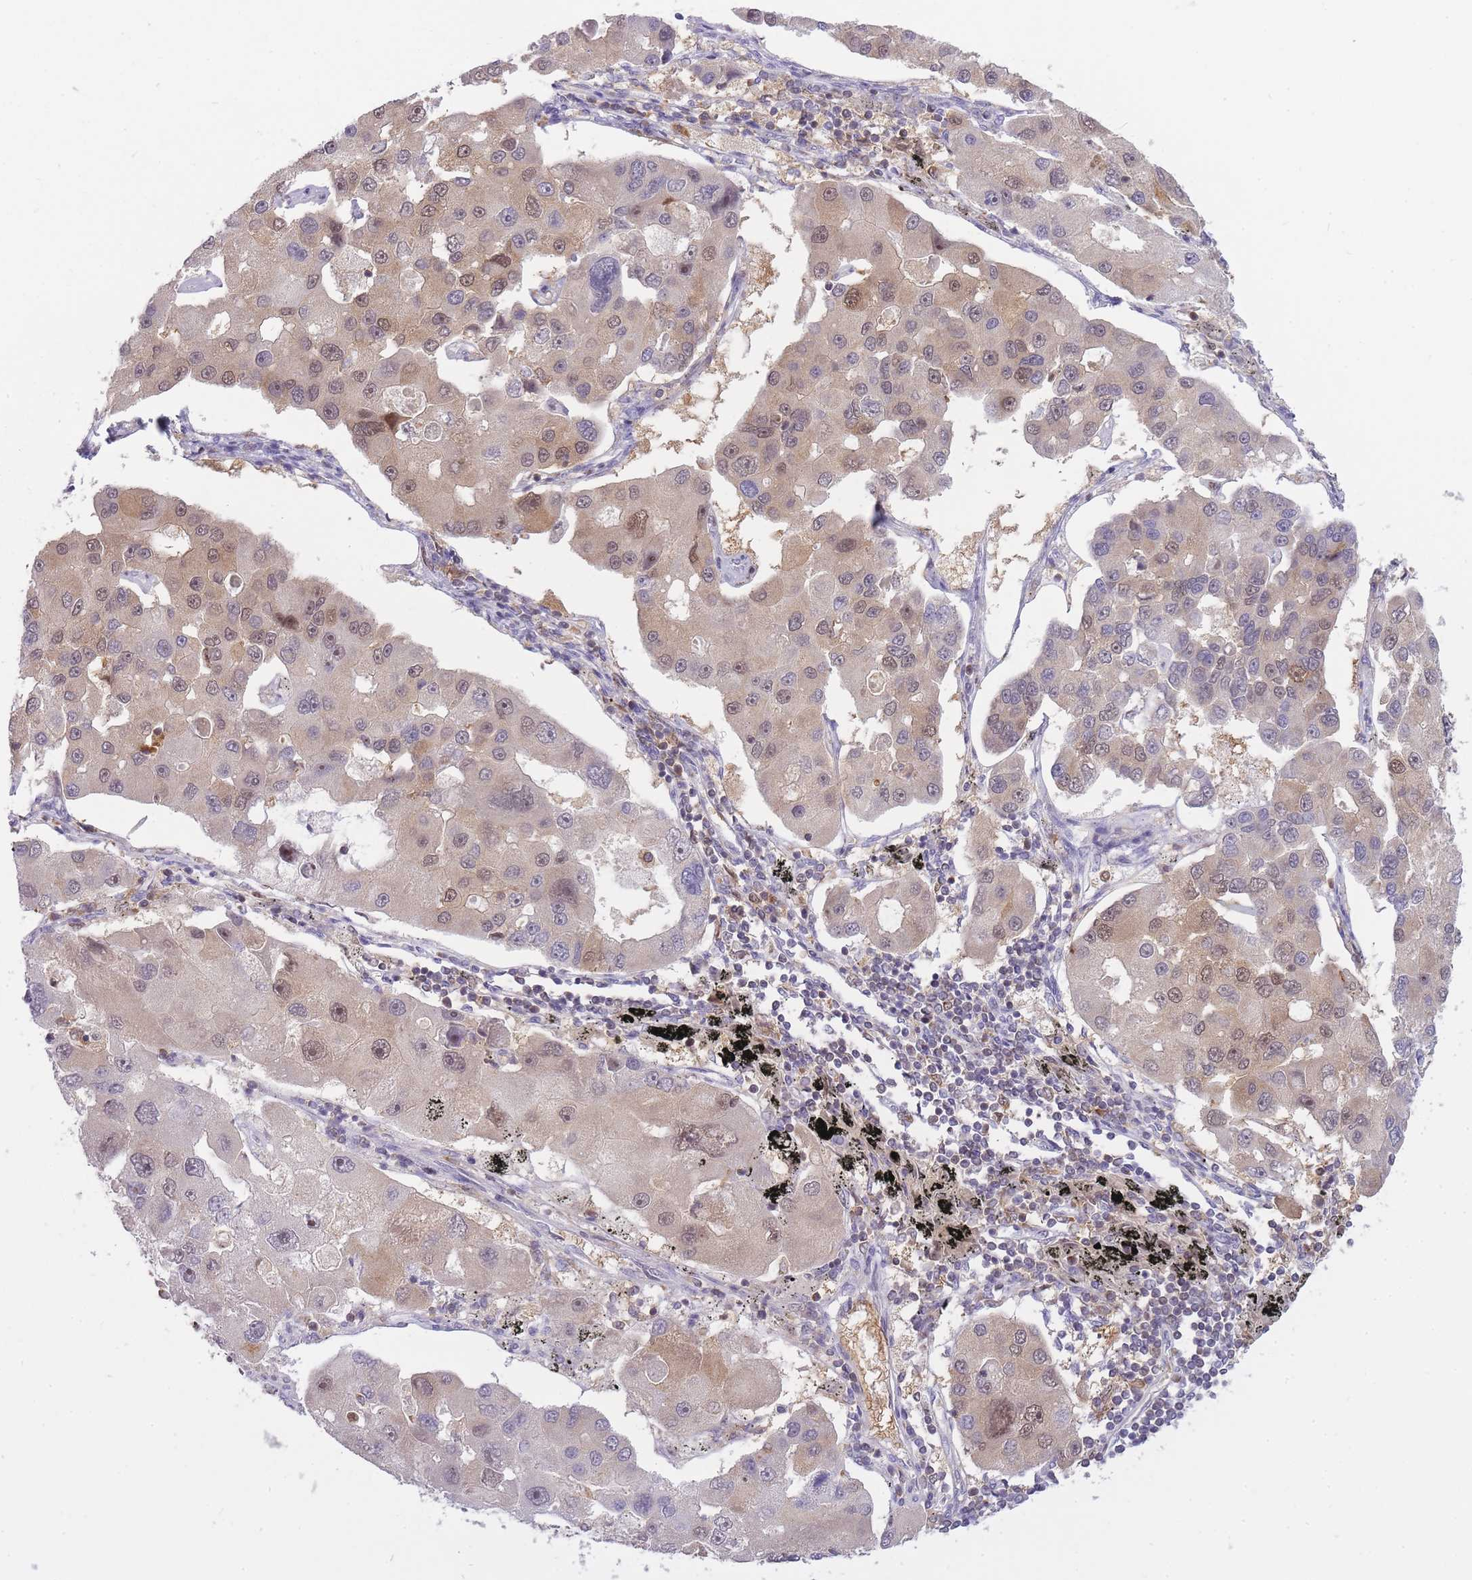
{"staining": {"intensity": "moderate", "quantity": "25%-75%", "location": "cytoplasmic/membranous,nuclear"}, "tissue": "lung cancer", "cell_type": "Tumor cells", "image_type": "cancer", "snomed": [{"axis": "morphology", "description": "Adenocarcinoma, NOS"}, {"axis": "topography", "description": "Lung"}], "caption": "High-magnification brightfield microscopy of adenocarcinoma (lung) stained with DAB (3,3'-diaminobenzidine) (brown) and counterstained with hematoxylin (blue). tumor cells exhibit moderate cytoplasmic/membranous and nuclear expression is present in approximately25%-75% of cells. (DAB IHC with brightfield microscopy, high magnification).", "gene": "CXorf38", "patient": {"sex": "female", "age": 54}}